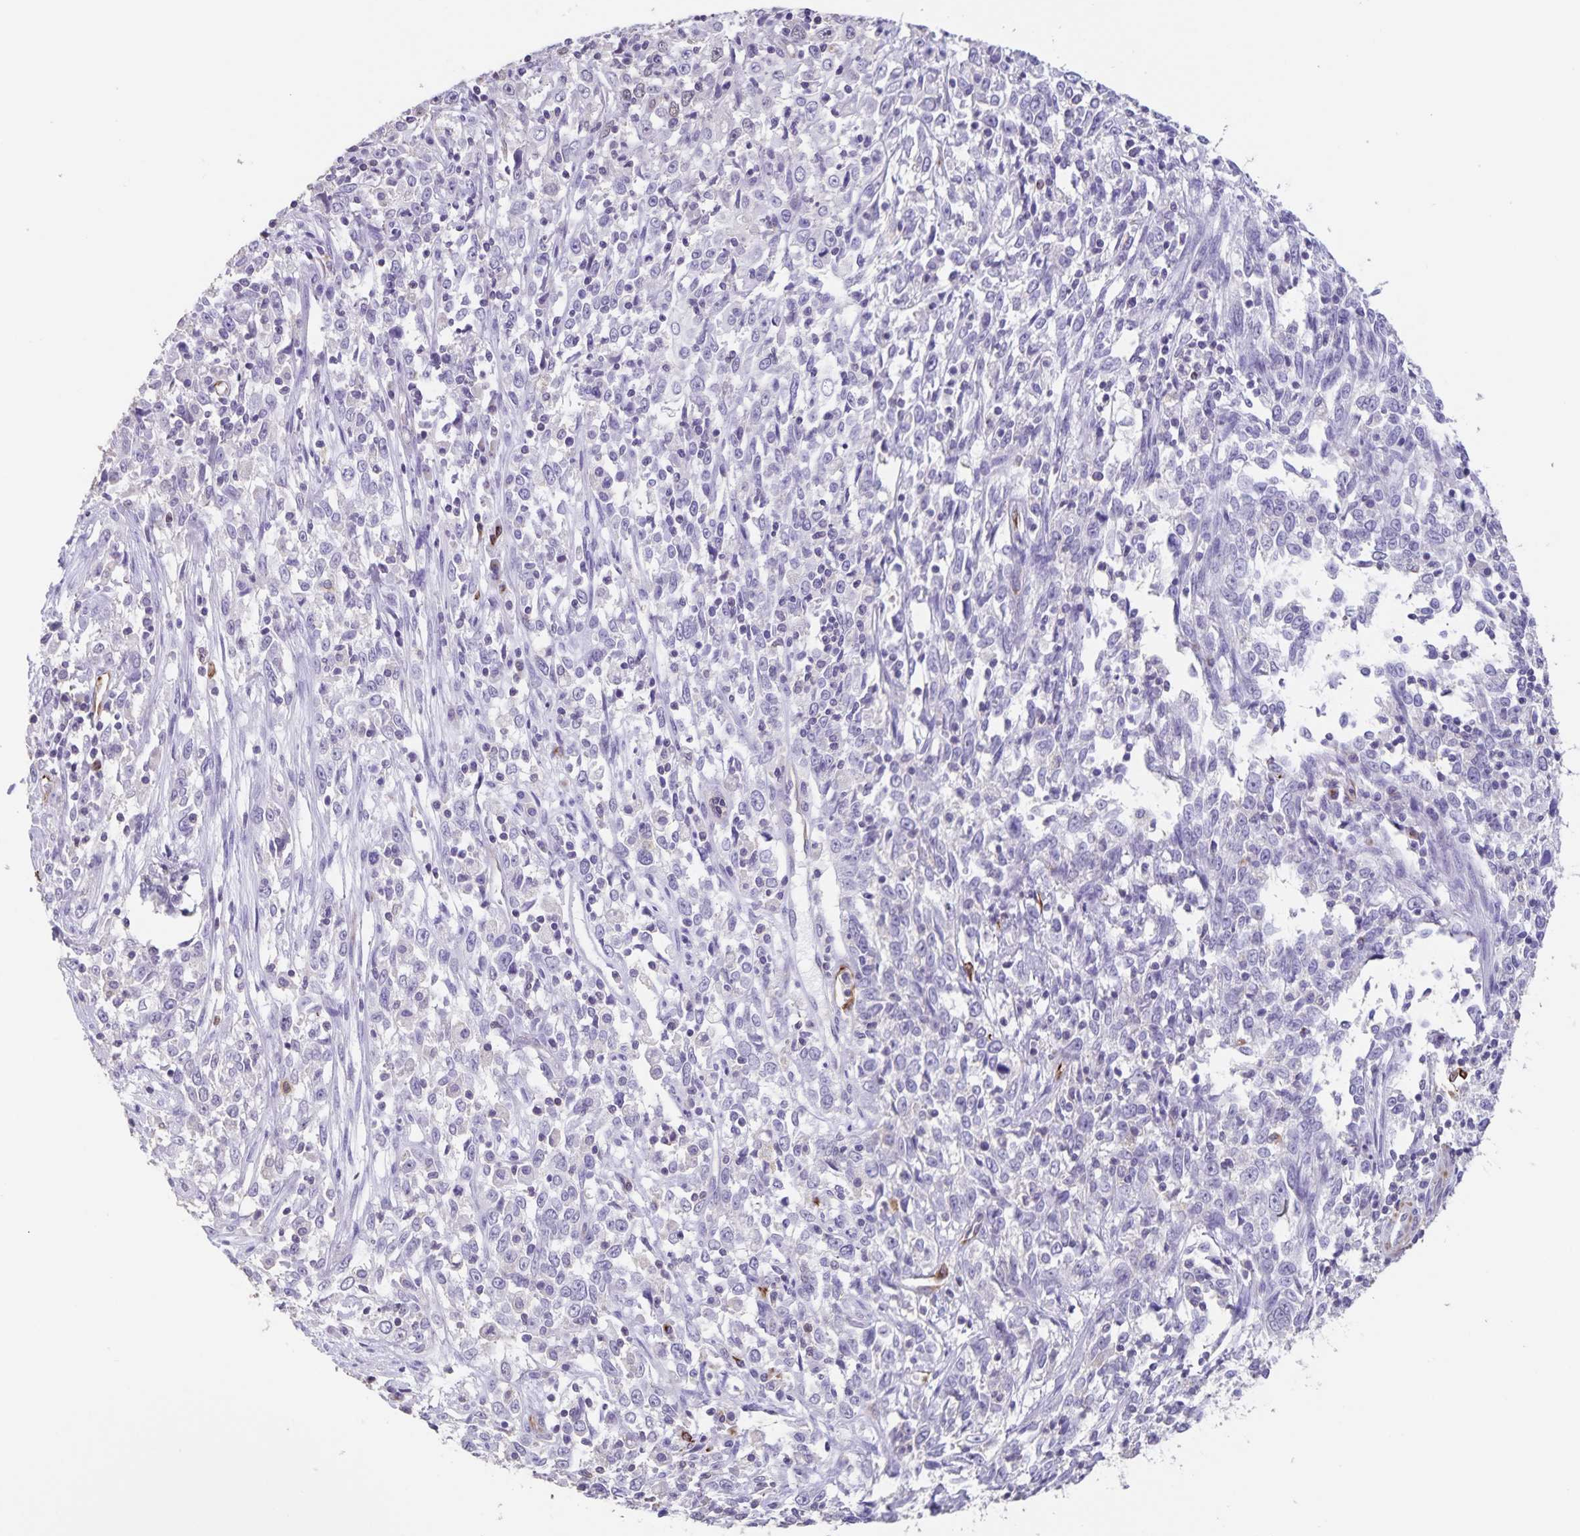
{"staining": {"intensity": "negative", "quantity": "none", "location": "none"}, "tissue": "cervical cancer", "cell_type": "Tumor cells", "image_type": "cancer", "snomed": [{"axis": "morphology", "description": "Adenocarcinoma, NOS"}, {"axis": "topography", "description": "Cervix"}], "caption": "This is an immunohistochemistry (IHC) image of cervical cancer. There is no positivity in tumor cells.", "gene": "SYNM", "patient": {"sex": "female", "age": 40}}